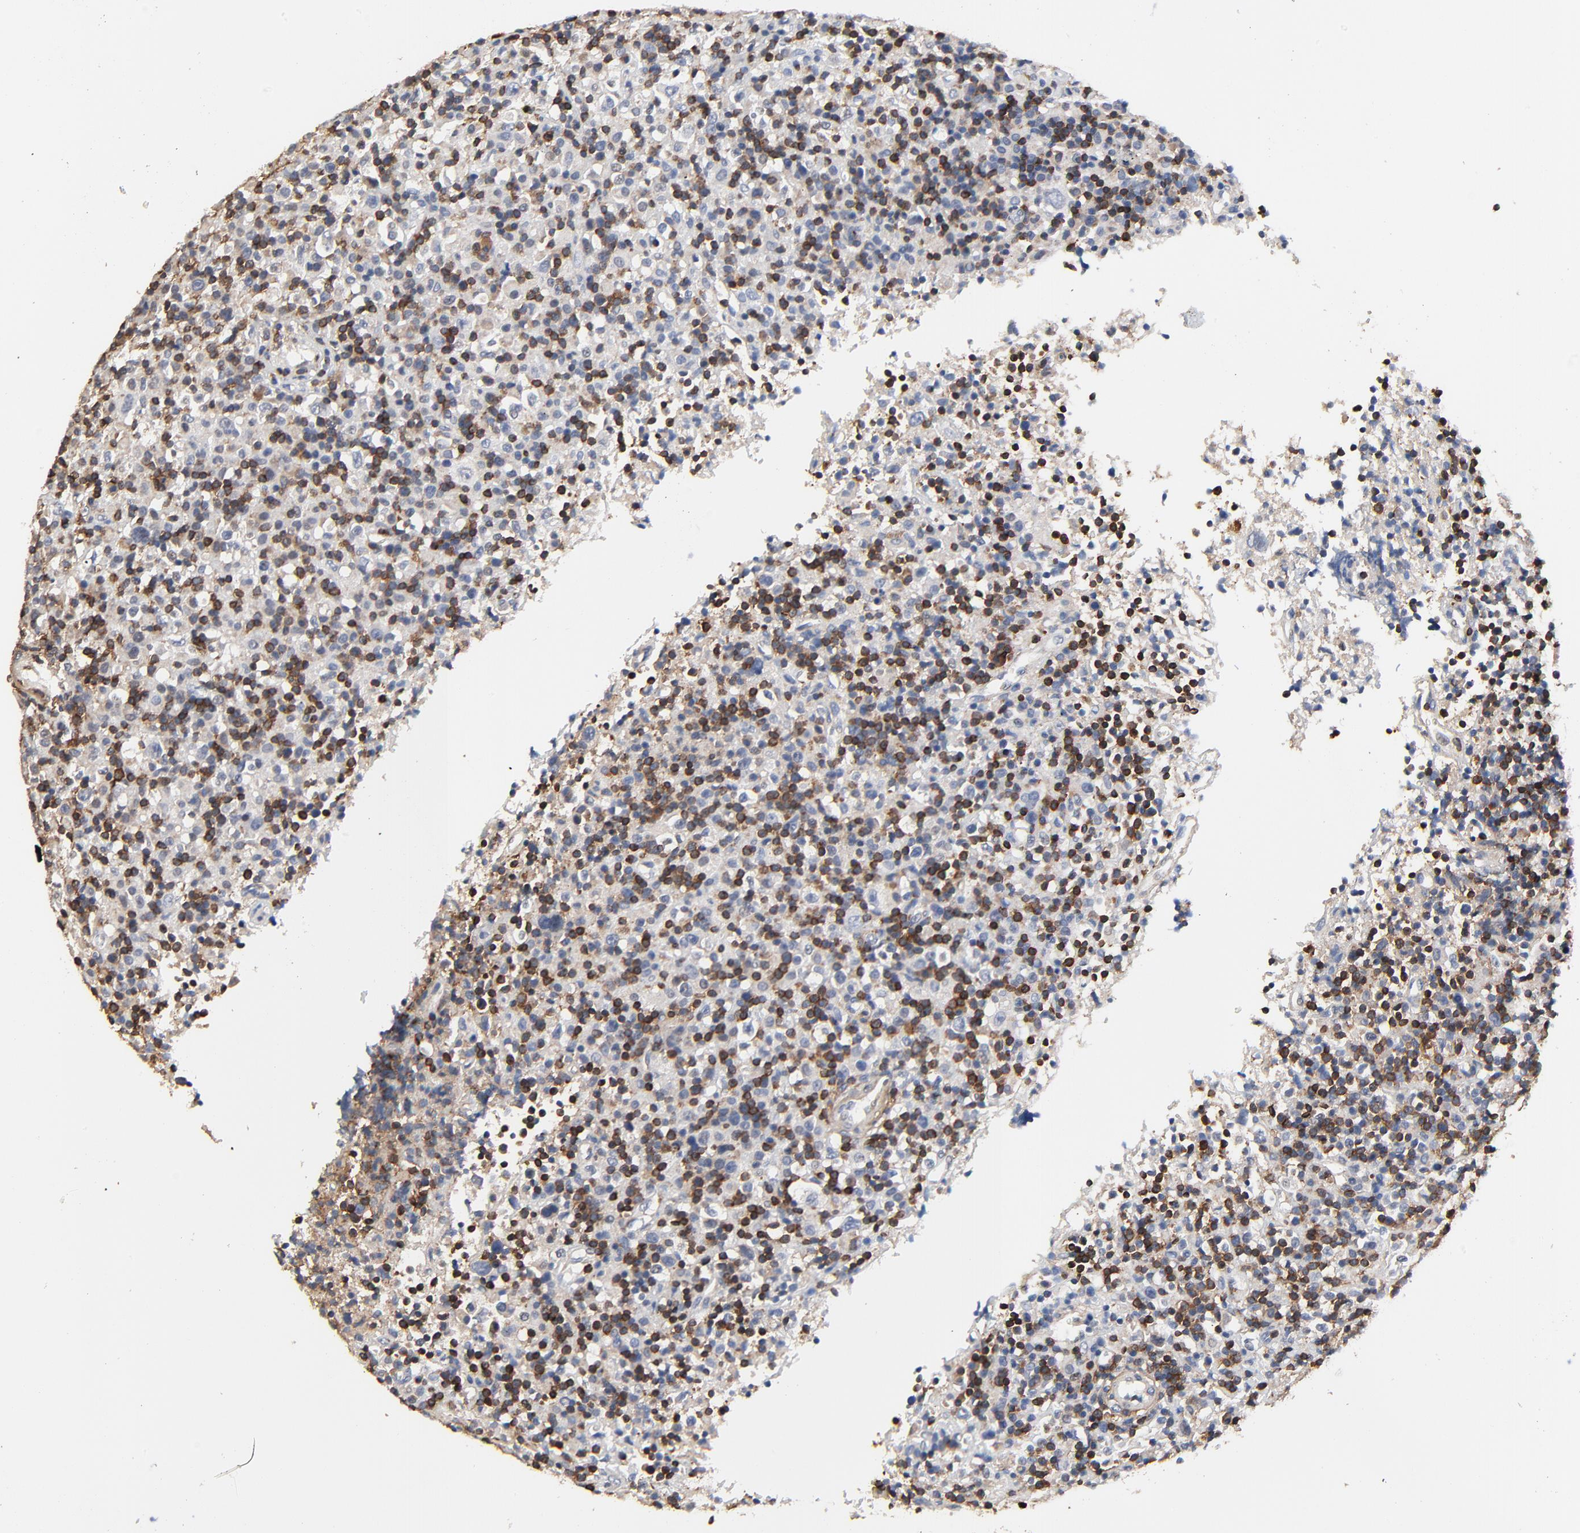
{"staining": {"intensity": "negative", "quantity": "none", "location": "none"}, "tissue": "lymphoma", "cell_type": "Tumor cells", "image_type": "cancer", "snomed": [{"axis": "morphology", "description": "Hodgkin's disease, NOS"}, {"axis": "topography", "description": "Lymph node"}], "caption": "A histopathology image of human Hodgkin's disease is negative for staining in tumor cells. Nuclei are stained in blue.", "gene": "SKAP1", "patient": {"sex": "male", "age": 46}}